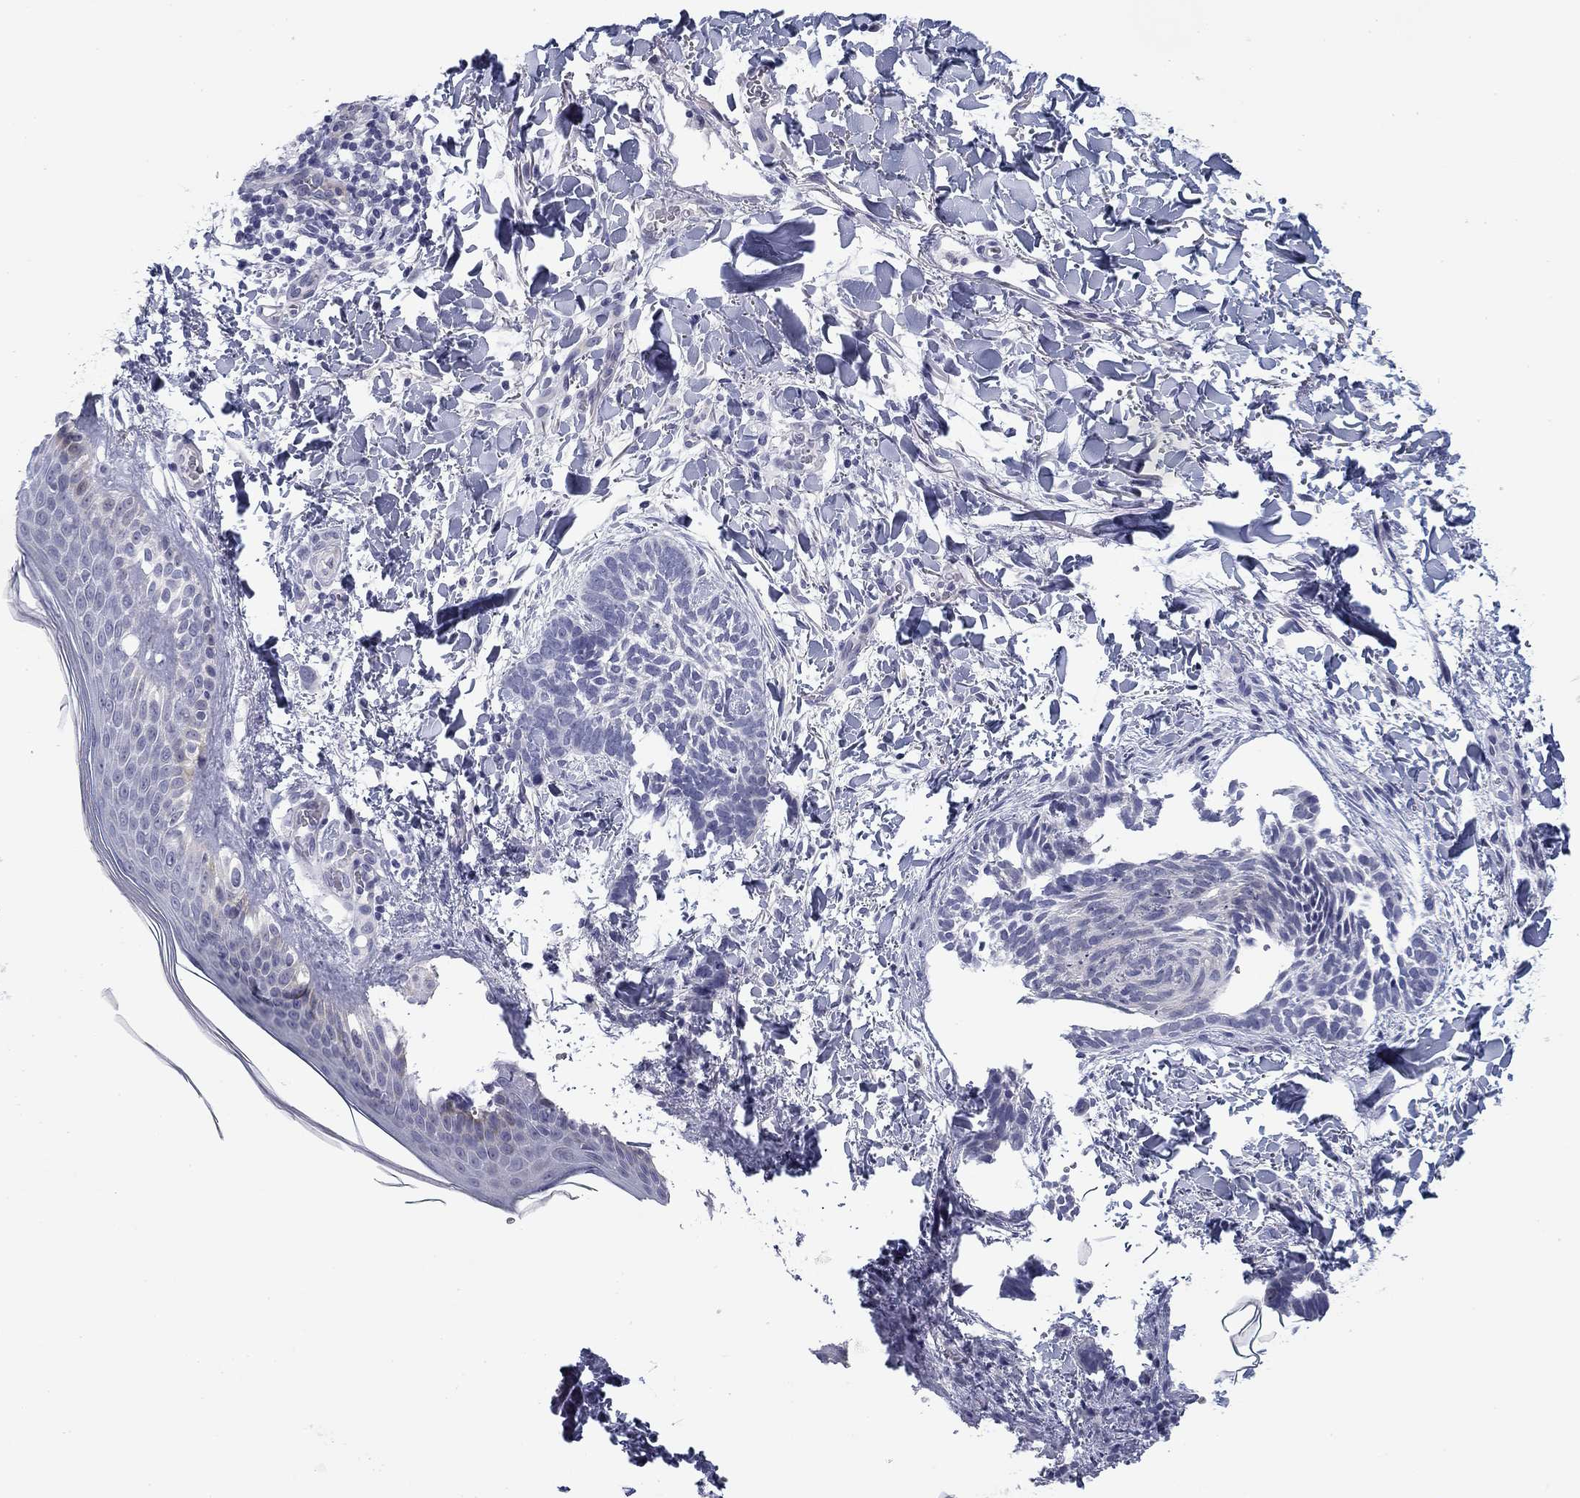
{"staining": {"intensity": "negative", "quantity": "none", "location": "none"}, "tissue": "skin cancer", "cell_type": "Tumor cells", "image_type": "cancer", "snomed": [{"axis": "morphology", "description": "Normal tissue, NOS"}, {"axis": "morphology", "description": "Basal cell carcinoma"}, {"axis": "topography", "description": "Skin"}], "caption": "This is a micrograph of immunohistochemistry (IHC) staining of skin basal cell carcinoma, which shows no expression in tumor cells.", "gene": "PRPH", "patient": {"sex": "male", "age": 46}}